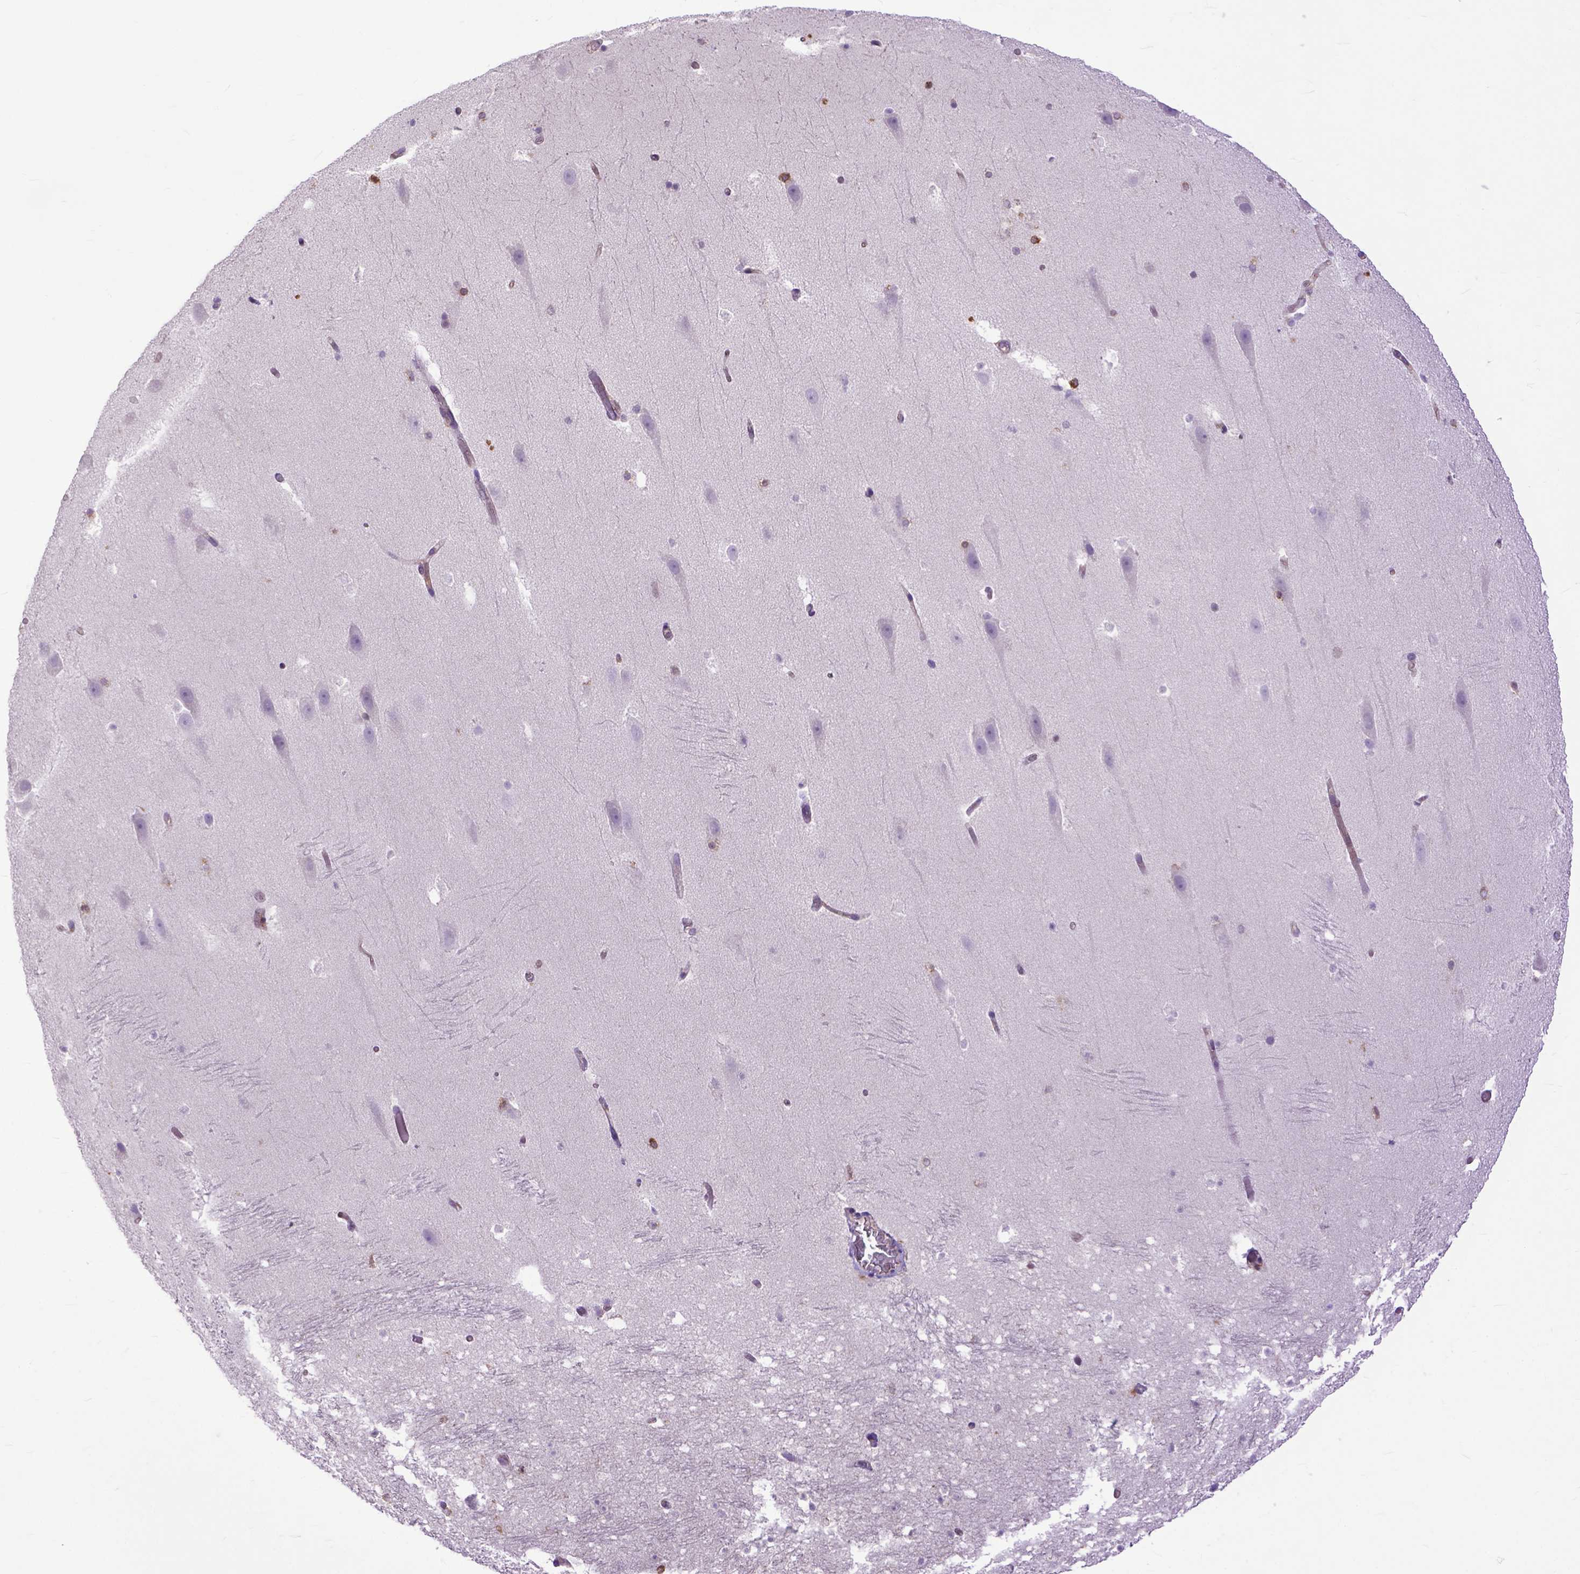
{"staining": {"intensity": "weak", "quantity": "<25%", "location": "cytoplasmic/membranous"}, "tissue": "hippocampus", "cell_type": "Glial cells", "image_type": "normal", "snomed": [{"axis": "morphology", "description": "Normal tissue, NOS"}, {"axis": "topography", "description": "Hippocampus"}], "caption": "The image demonstrates no staining of glial cells in benign hippocampus. (Stains: DAB (3,3'-diaminobenzidine) immunohistochemistry (IHC) with hematoxylin counter stain, Microscopy: brightfield microscopy at high magnification).", "gene": "NAMPT", "patient": {"sex": "male", "age": 26}}